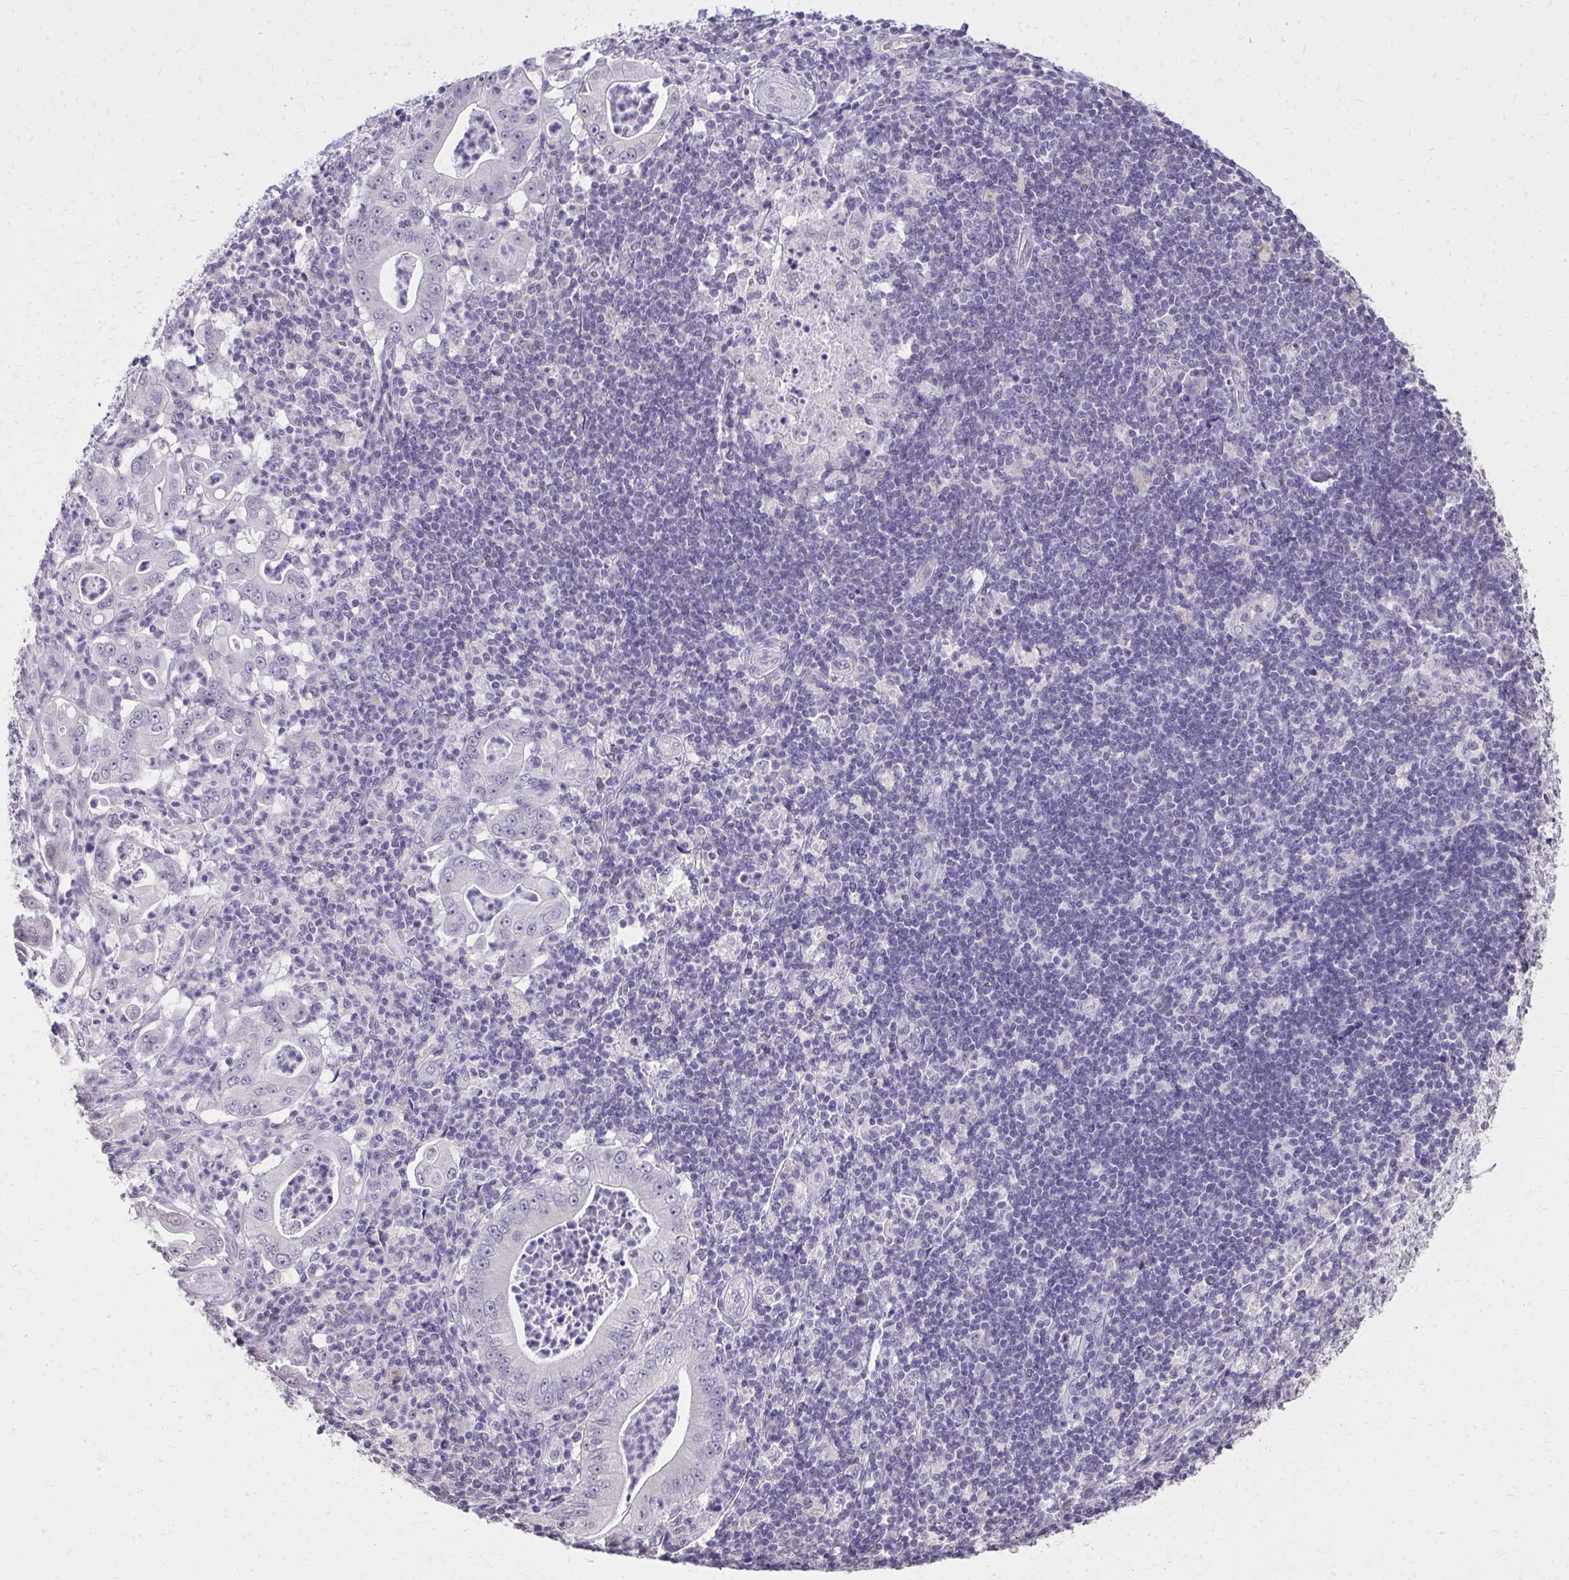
{"staining": {"intensity": "negative", "quantity": "none", "location": "none"}, "tissue": "pancreatic cancer", "cell_type": "Tumor cells", "image_type": "cancer", "snomed": [{"axis": "morphology", "description": "Adenocarcinoma, NOS"}, {"axis": "topography", "description": "Pancreas"}], "caption": "The image displays no staining of tumor cells in pancreatic adenocarcinoma.", "gene": "AKAP5", "patient": {"sex": "male", "age": 71}}